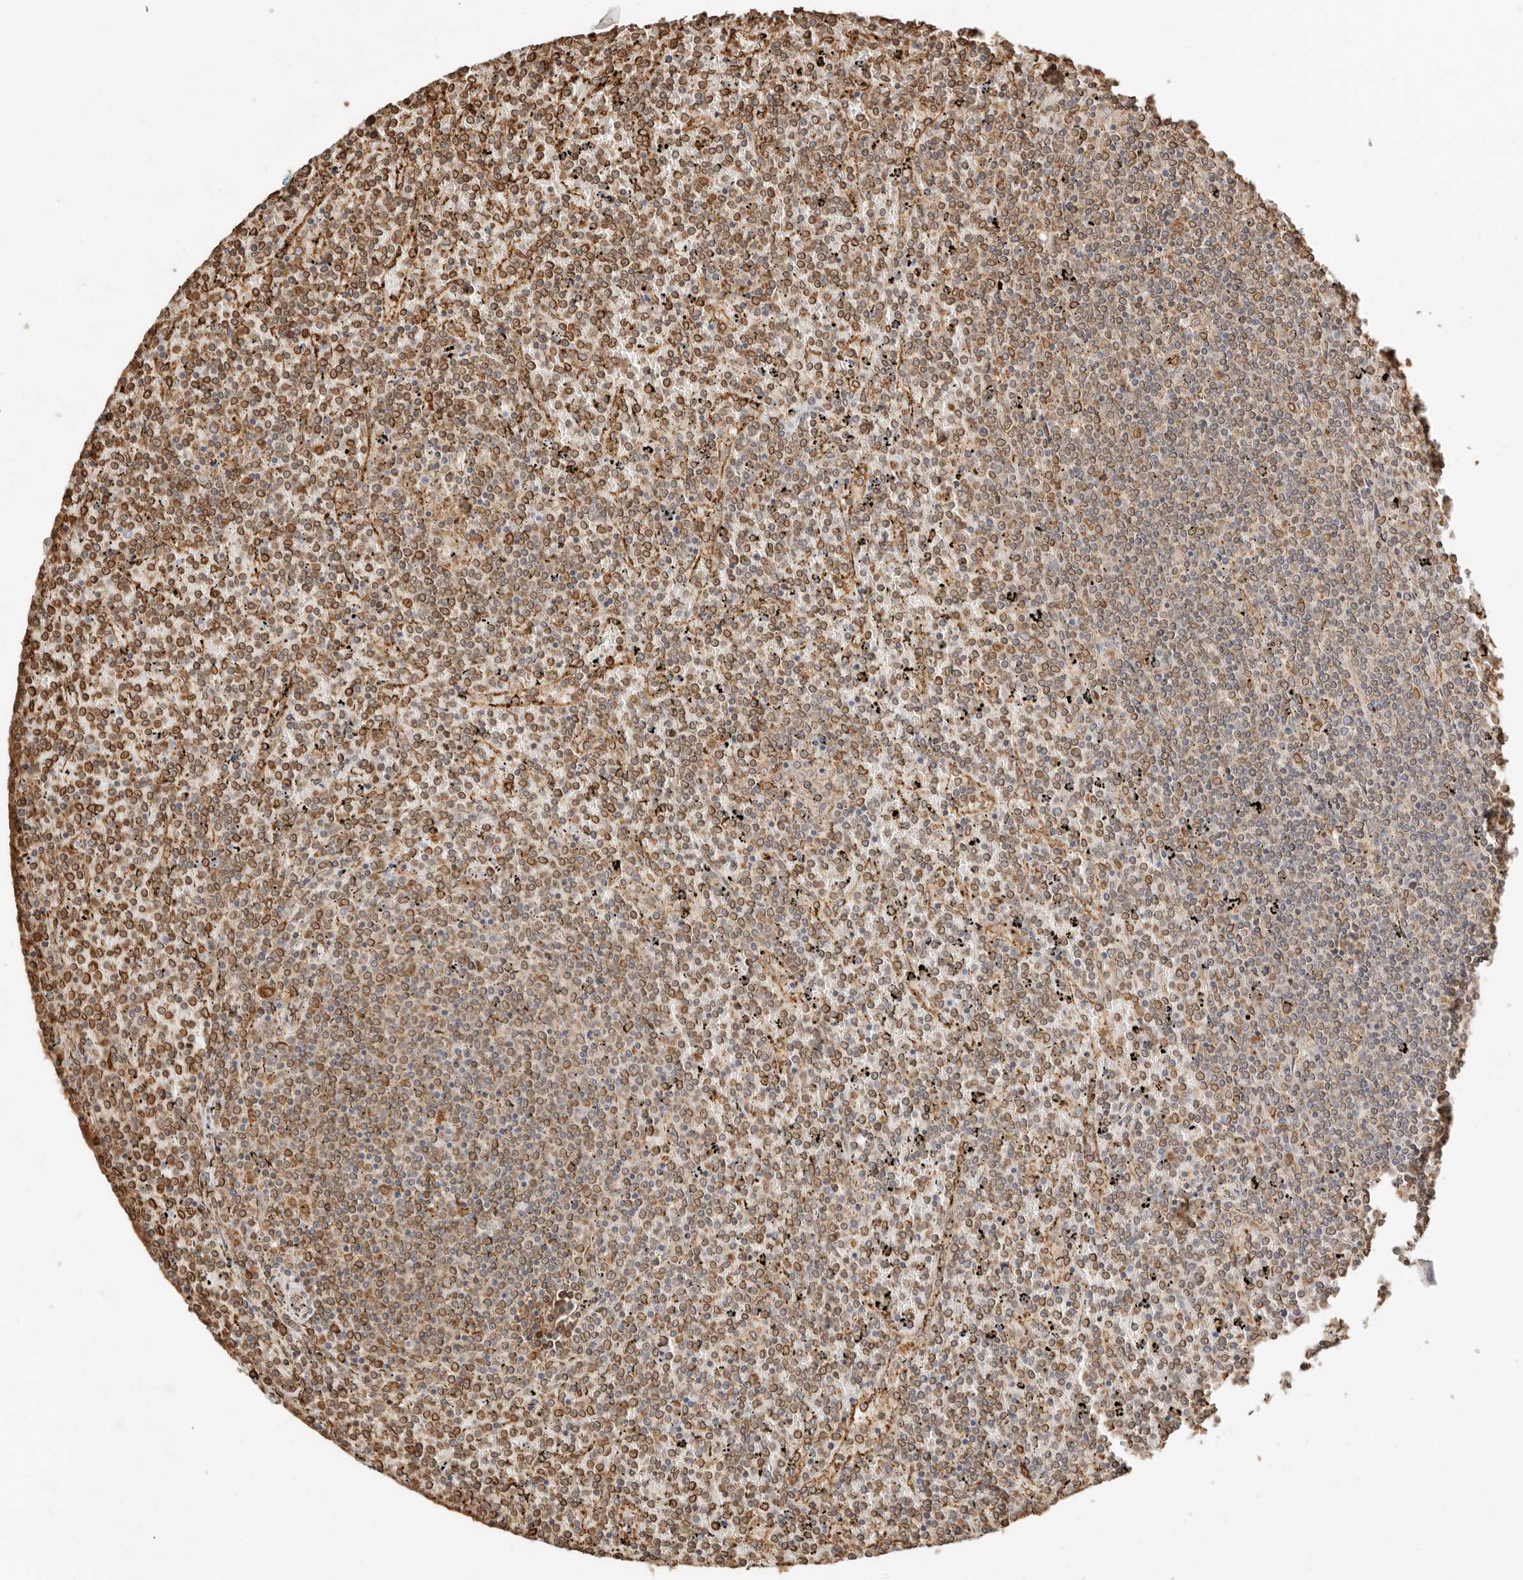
{"staining": {"intensity": "moderate", "quantity": "25%-75%", "location": "cytoplasmic/membranous"}, "tissue": "lymphoma", "cell_type": "Tumor cells", "image_type": "cancer", "snomed": [{"axis": "morphology", "description": "Malignant lymphoma, non-Hodgkin's type, Low grade"}, {"axis": "topography", "description": "Spleen"}], "caption": "Human lymphoma stained with a brown dye shows moderate cytoplasmic/membranous positive expression in approximately 25%-75% of tumor cells.", "gene": "ARHGEF10L", "patient": {"sex": "female", "age": 19}}